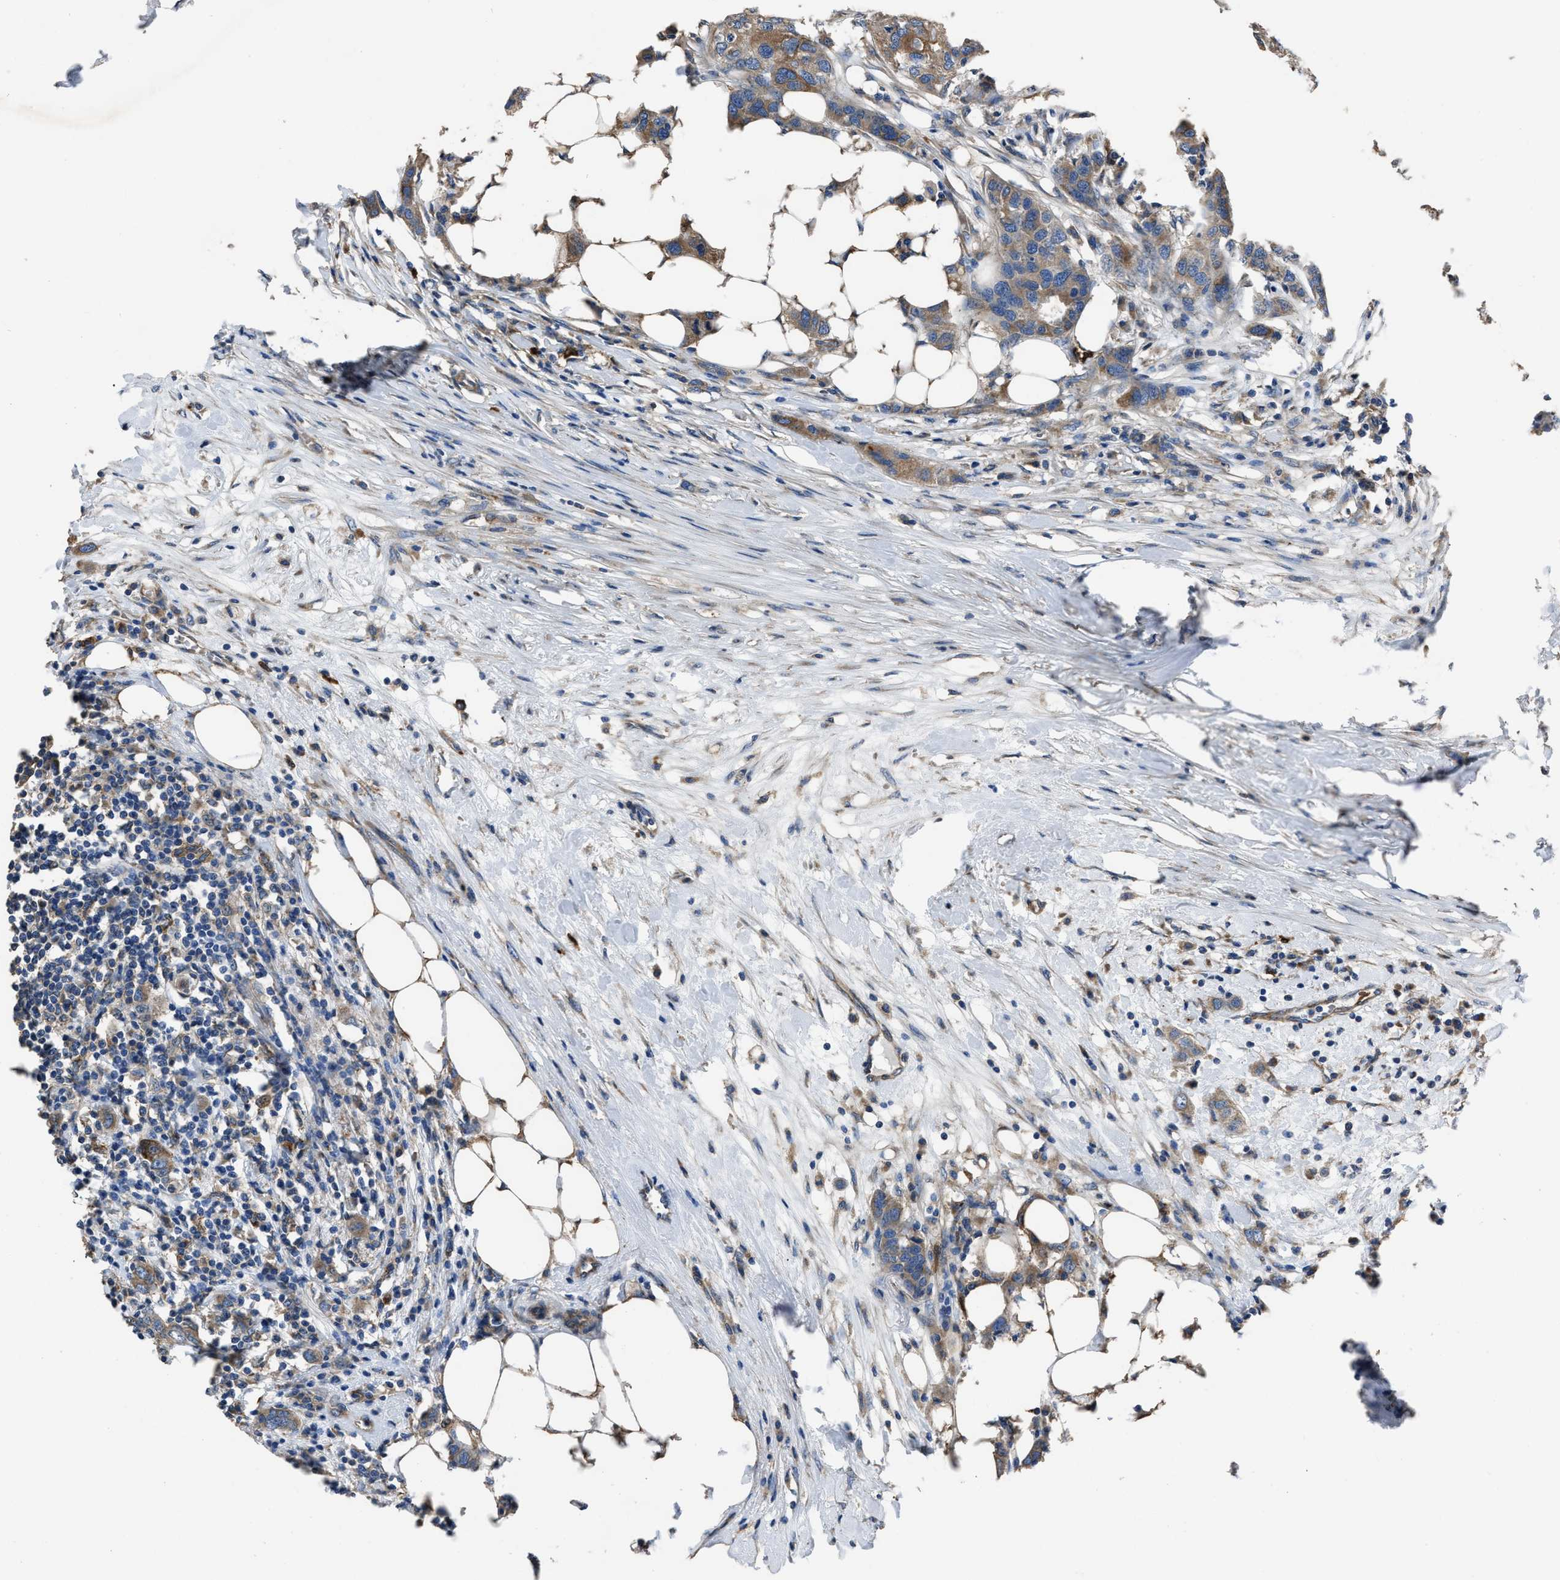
{"staining": {"intensity": "moderate", "quantity": ">75%", "location": "cytoplasmic/membranous"}, "tissue": "breast cancer", "cell_type": "Tumor cells", "image_type": "cancer", "snomed": [{"axis": "morphology", "description": "Duct carcinoma"}, {"axis": "topography", "description": "Breast"}], "caption": "This is a histology image of IHC staining of breast cancer, which shows moderate expression in the cytoplasmic/membranous of tumor cells.", "gene": "ANGPT1", "patient": {"sex": "female", "age": 50}}